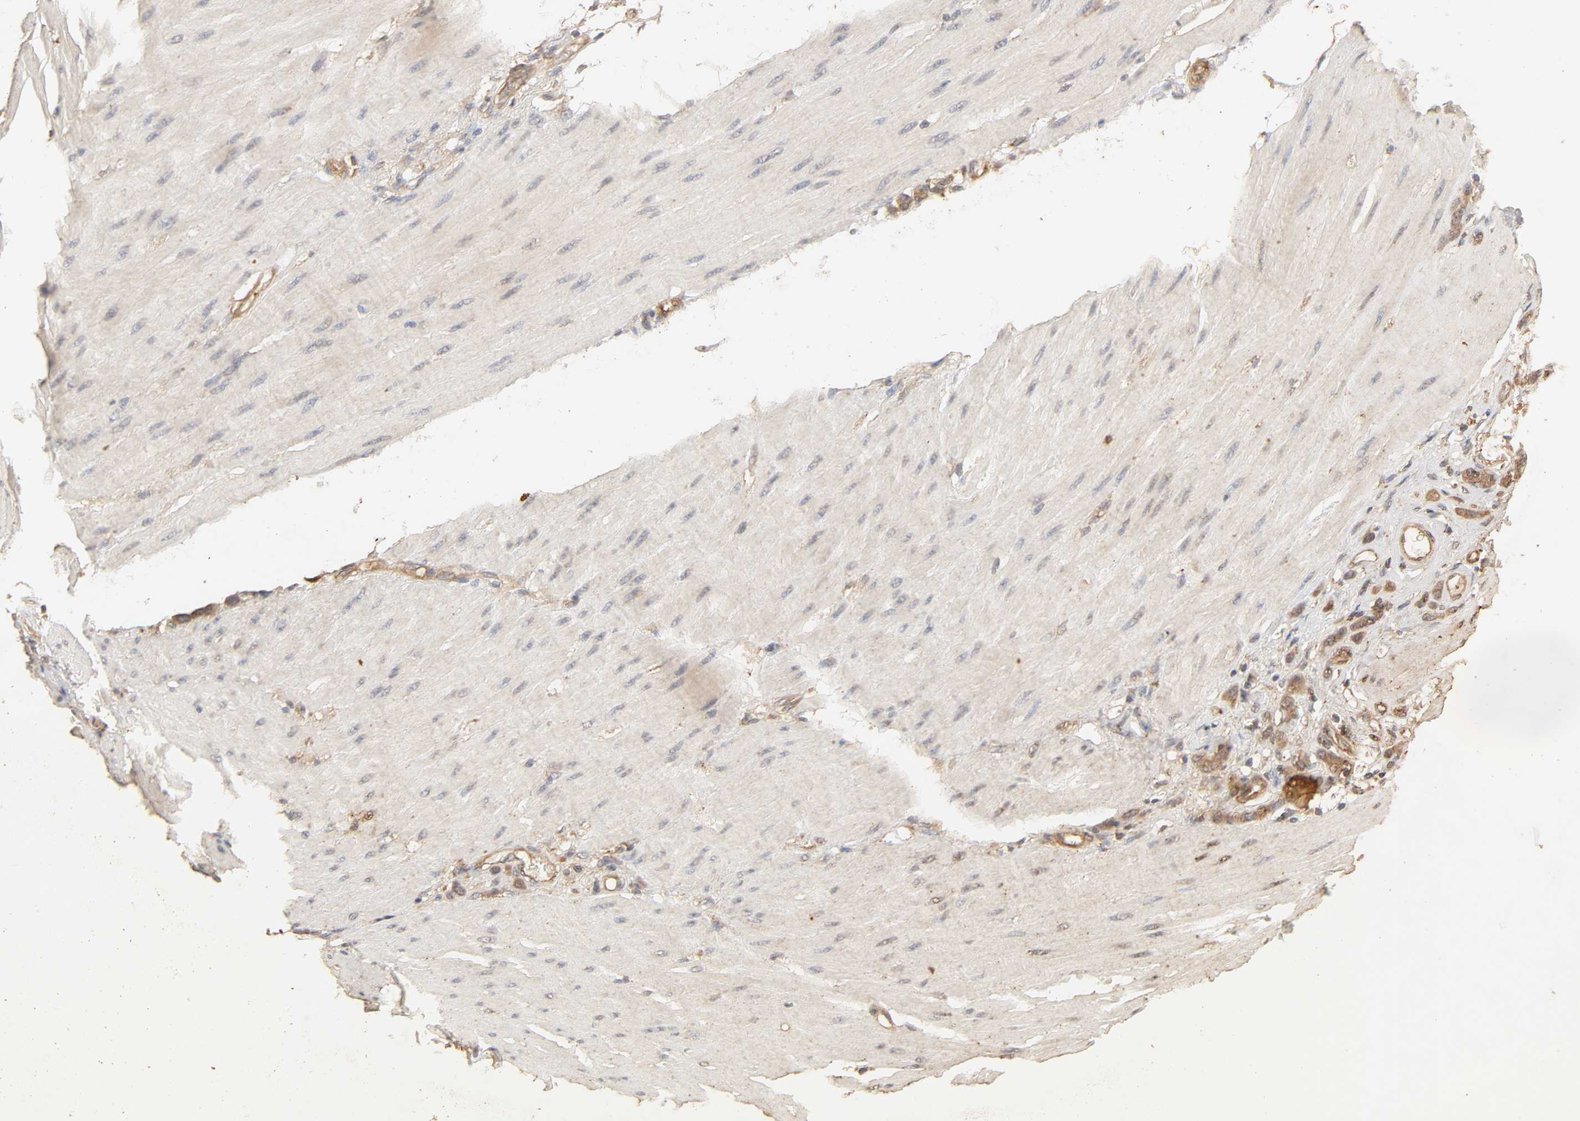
{"staining": {"intensity": "strong", "quantity": ">75%", "location": "cytoplasmic/membranous"}, "tissue": "stomach cancer", "cell_type": "Tumor cells", "image_type": "cancer", "snomed": [{"axis": "morphology", "description": "Normal tissue, NOS"}, {"axis": "morphology", "description": "Adenocarcinoma, NOS"}, {"axis": "topography", "description": "Stomach"}], "caption": "Brown immunohistochemical staining in human adenocarcinoma (stomach) shows strong cytoplasmic/membranous expression in about >75% of tumor cells. (brown staining indicates protein expression, while blue staining denotes nuclei).", "gene": "EPS8", "patient": {"sex": "male", "age": 82}}